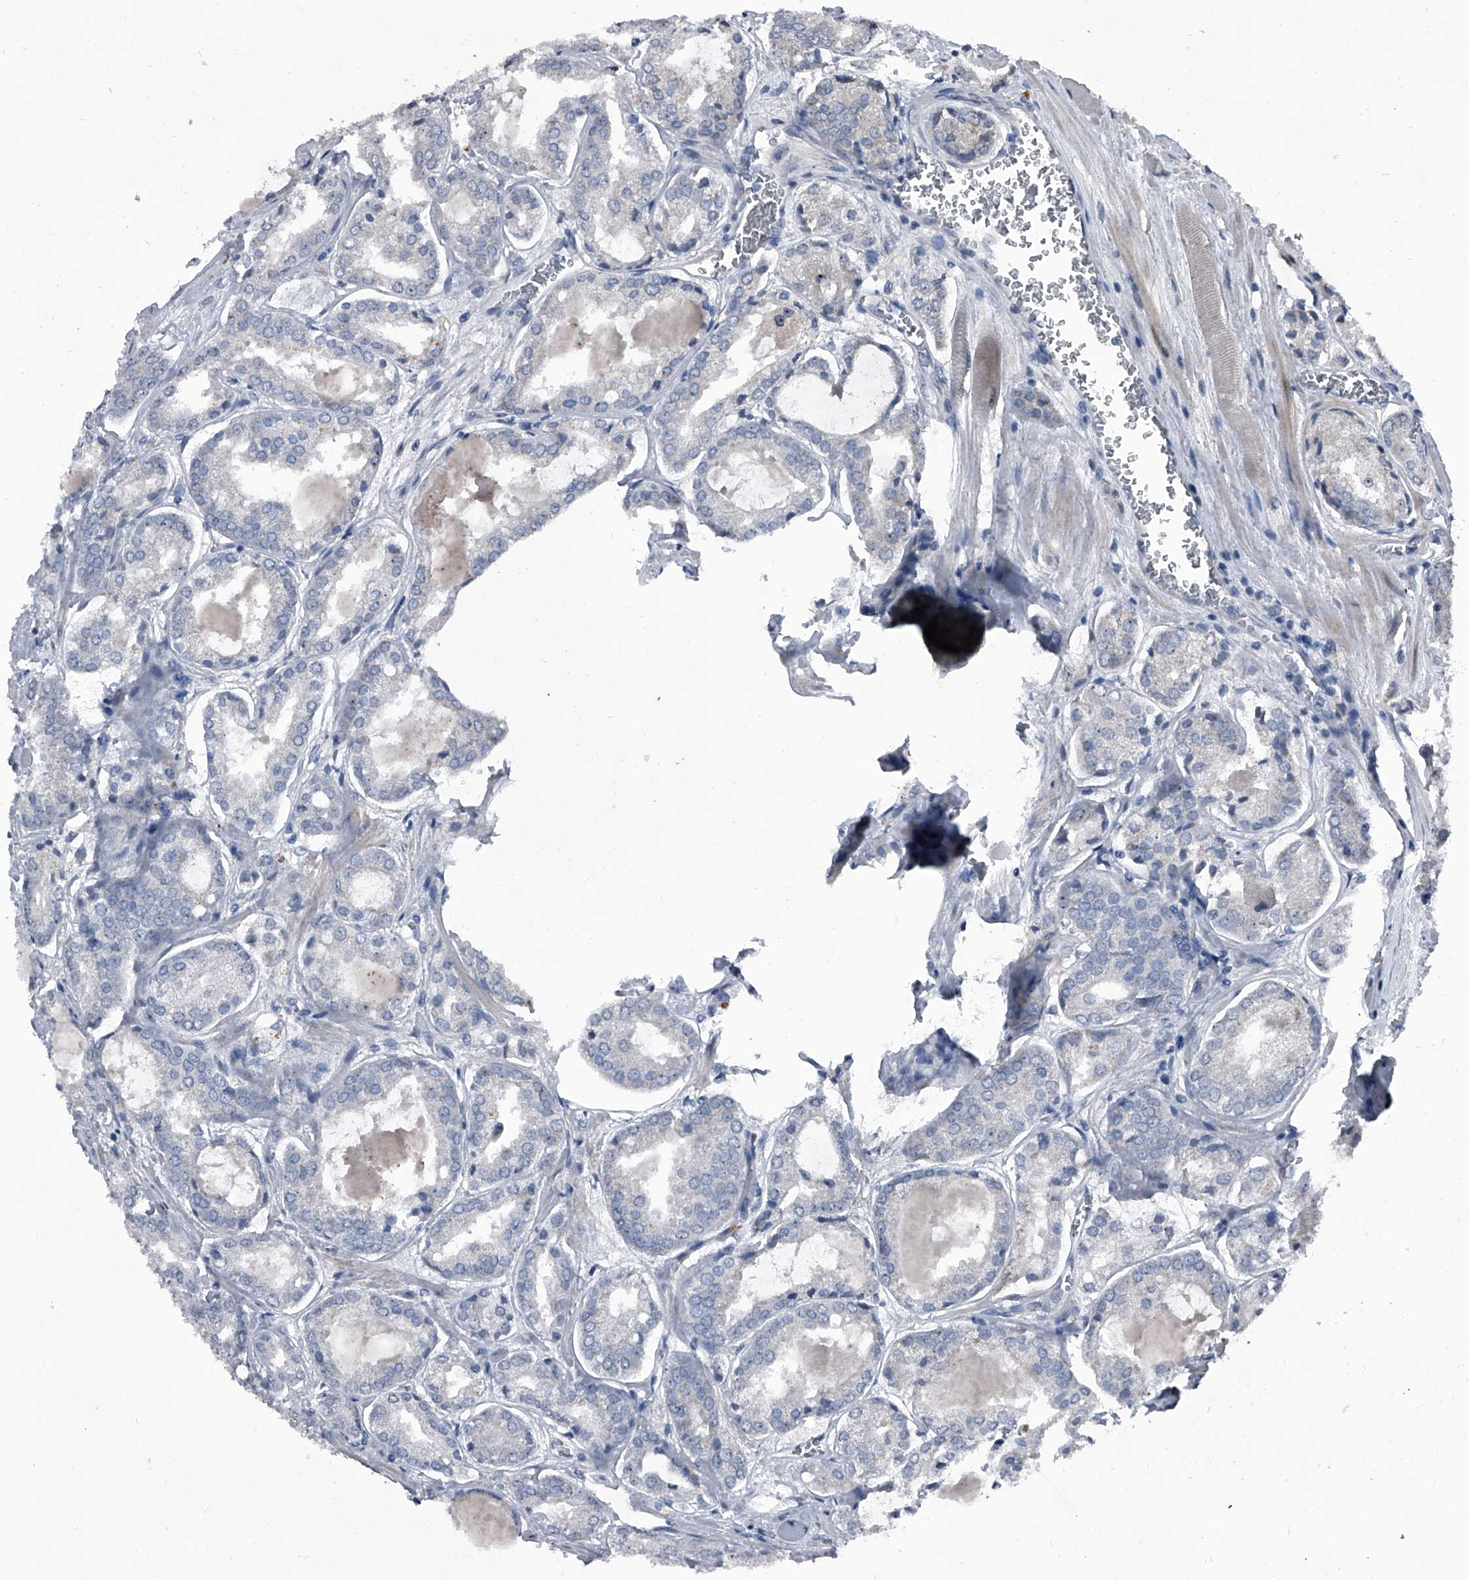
{"staining": {"intensity": "negative", "quantity": "none", "location": "none"}, "tissue": "prostate cancer", "cell_type": "Tumor cells", "image_type": "cancer", "snomed": [{"axis": "morphology", "description": "Adenocarcinoma, Low grade"}, {"axis": "topography", "description": "Prostate"}], "caption": "IHC image of human prostate cancer (low-grade adenocarcinoma) stained for a protein (brown), which displays no positivity in tumor cells.", "gene": "CEP85L", "patient": {"sex": "male", "age": 67}}